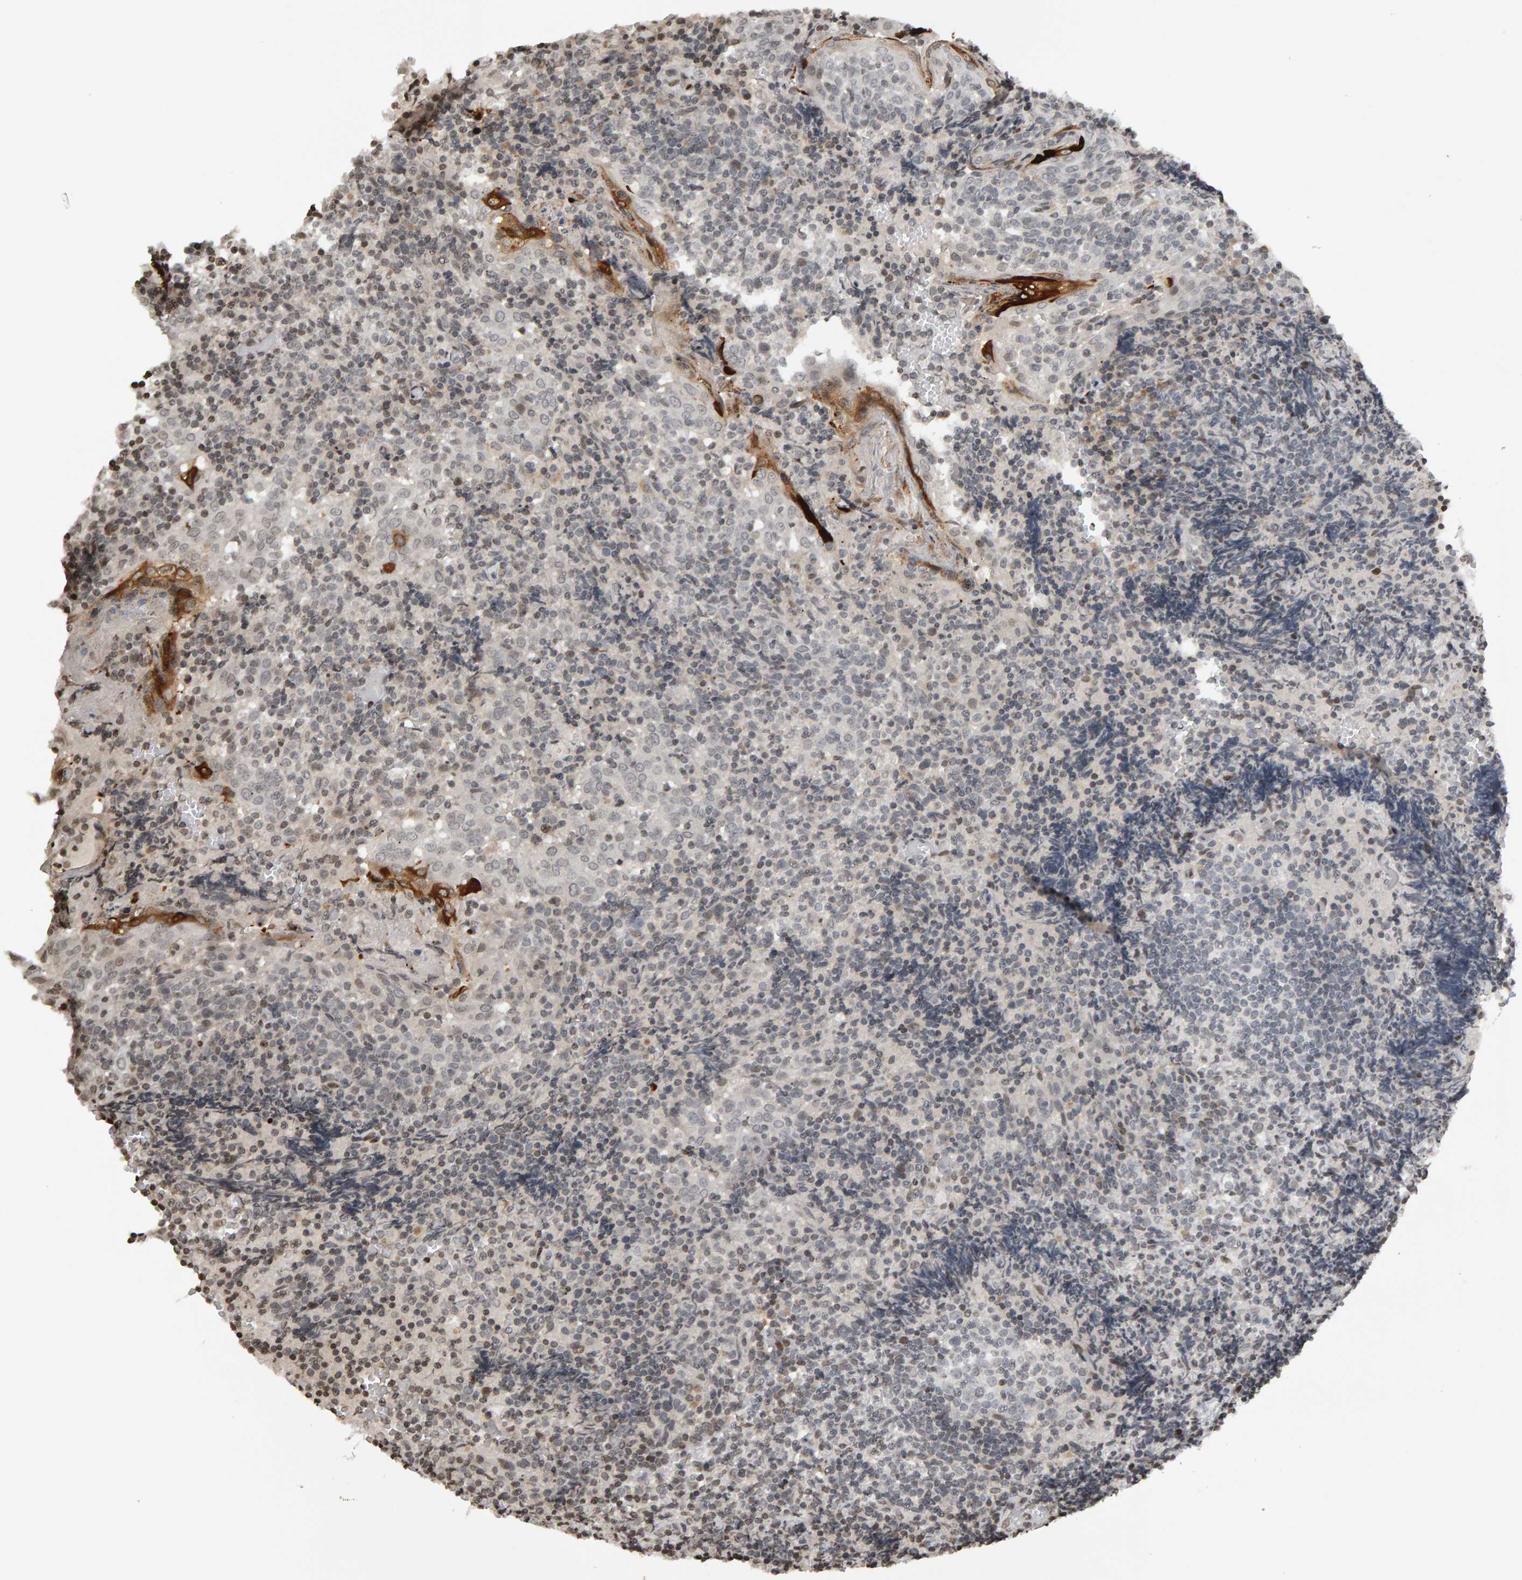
{"staining": {"intensity": "negative", "quantity": "none", "location": "none"}, "tissue": "tonsil", "cell_type": "Germinal center cells", "image_type": "normal", "snomed": [{"axis": "morphology", "description": "Normal tissue, NOS"}, {"axis": "topography", "description": "Tonsil"}], "caption": "This histopathology image is of benign tonsil stained with immunohistochemistry to label a protein in brown with the nuclei are counter-stained blue. There is no staining in germinal center cells. (Brightfield microscopy of DAB IHC at high magnification).", "gene": "TRAM1", "patient": {"sex": "female", "age": 19}}